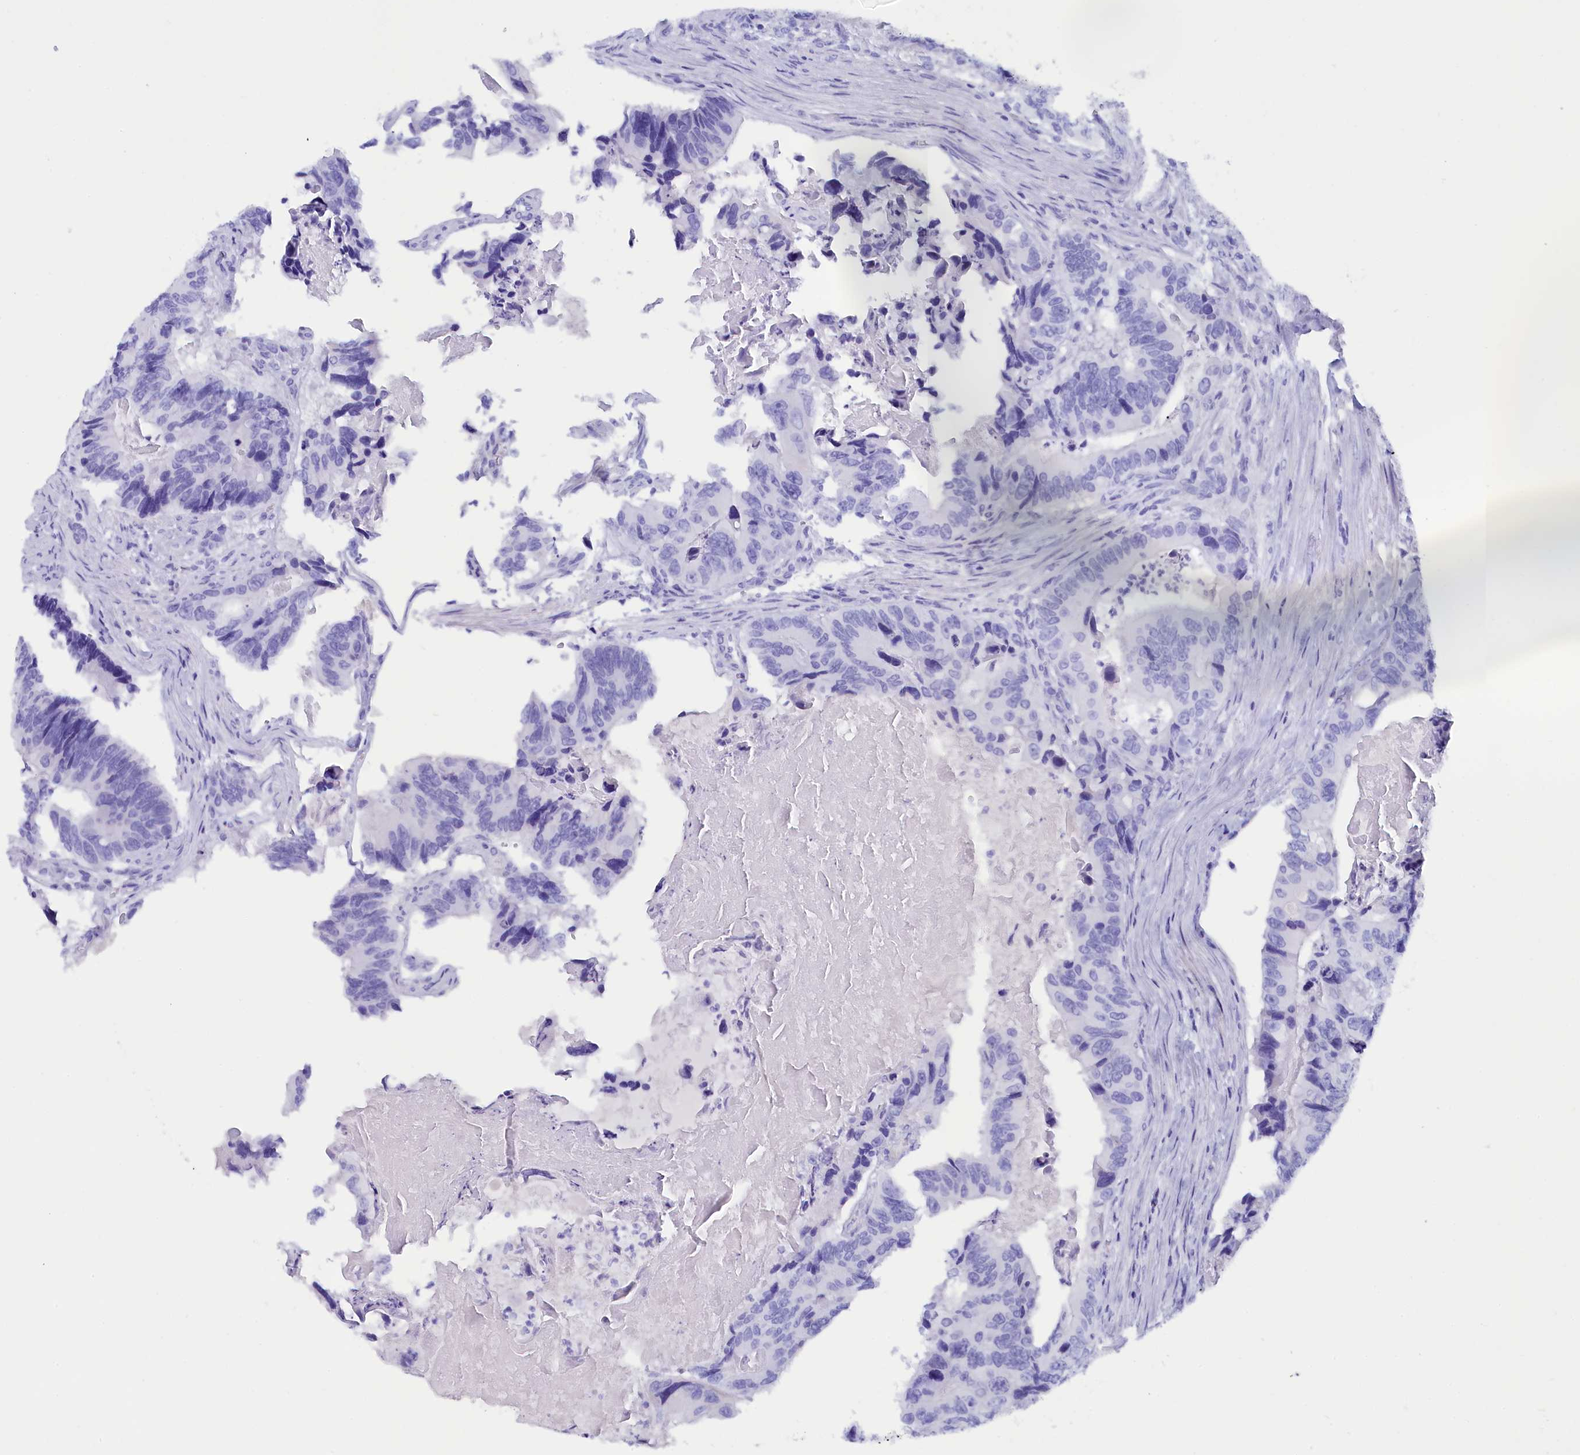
{"staining": {"intensity": "negative", "quantity": "none", "location": "none"}, "tissue": "colorectal cancer", "cell_type": "Tumor cells", "image_type": "cancer", "snomed": [{"axis": "morphology", "description": "Adenocarcinoma, NOS"}, {"axis": "topography", "description": "Colon"}], "caption": "The IHC histopathology image has no significant positivity in tumor cells of colorectal cancer (adenocarcinoma) tissue. Brightfield microscopy of immunohistochemistry (IHC) stained with DAB (3,3'-diaminobenzidine) (brown) and hematoxylin (blue), captured at high magnification.", "gene": "ANKRD29", "patient": {"sex": "male", "age": 84}}